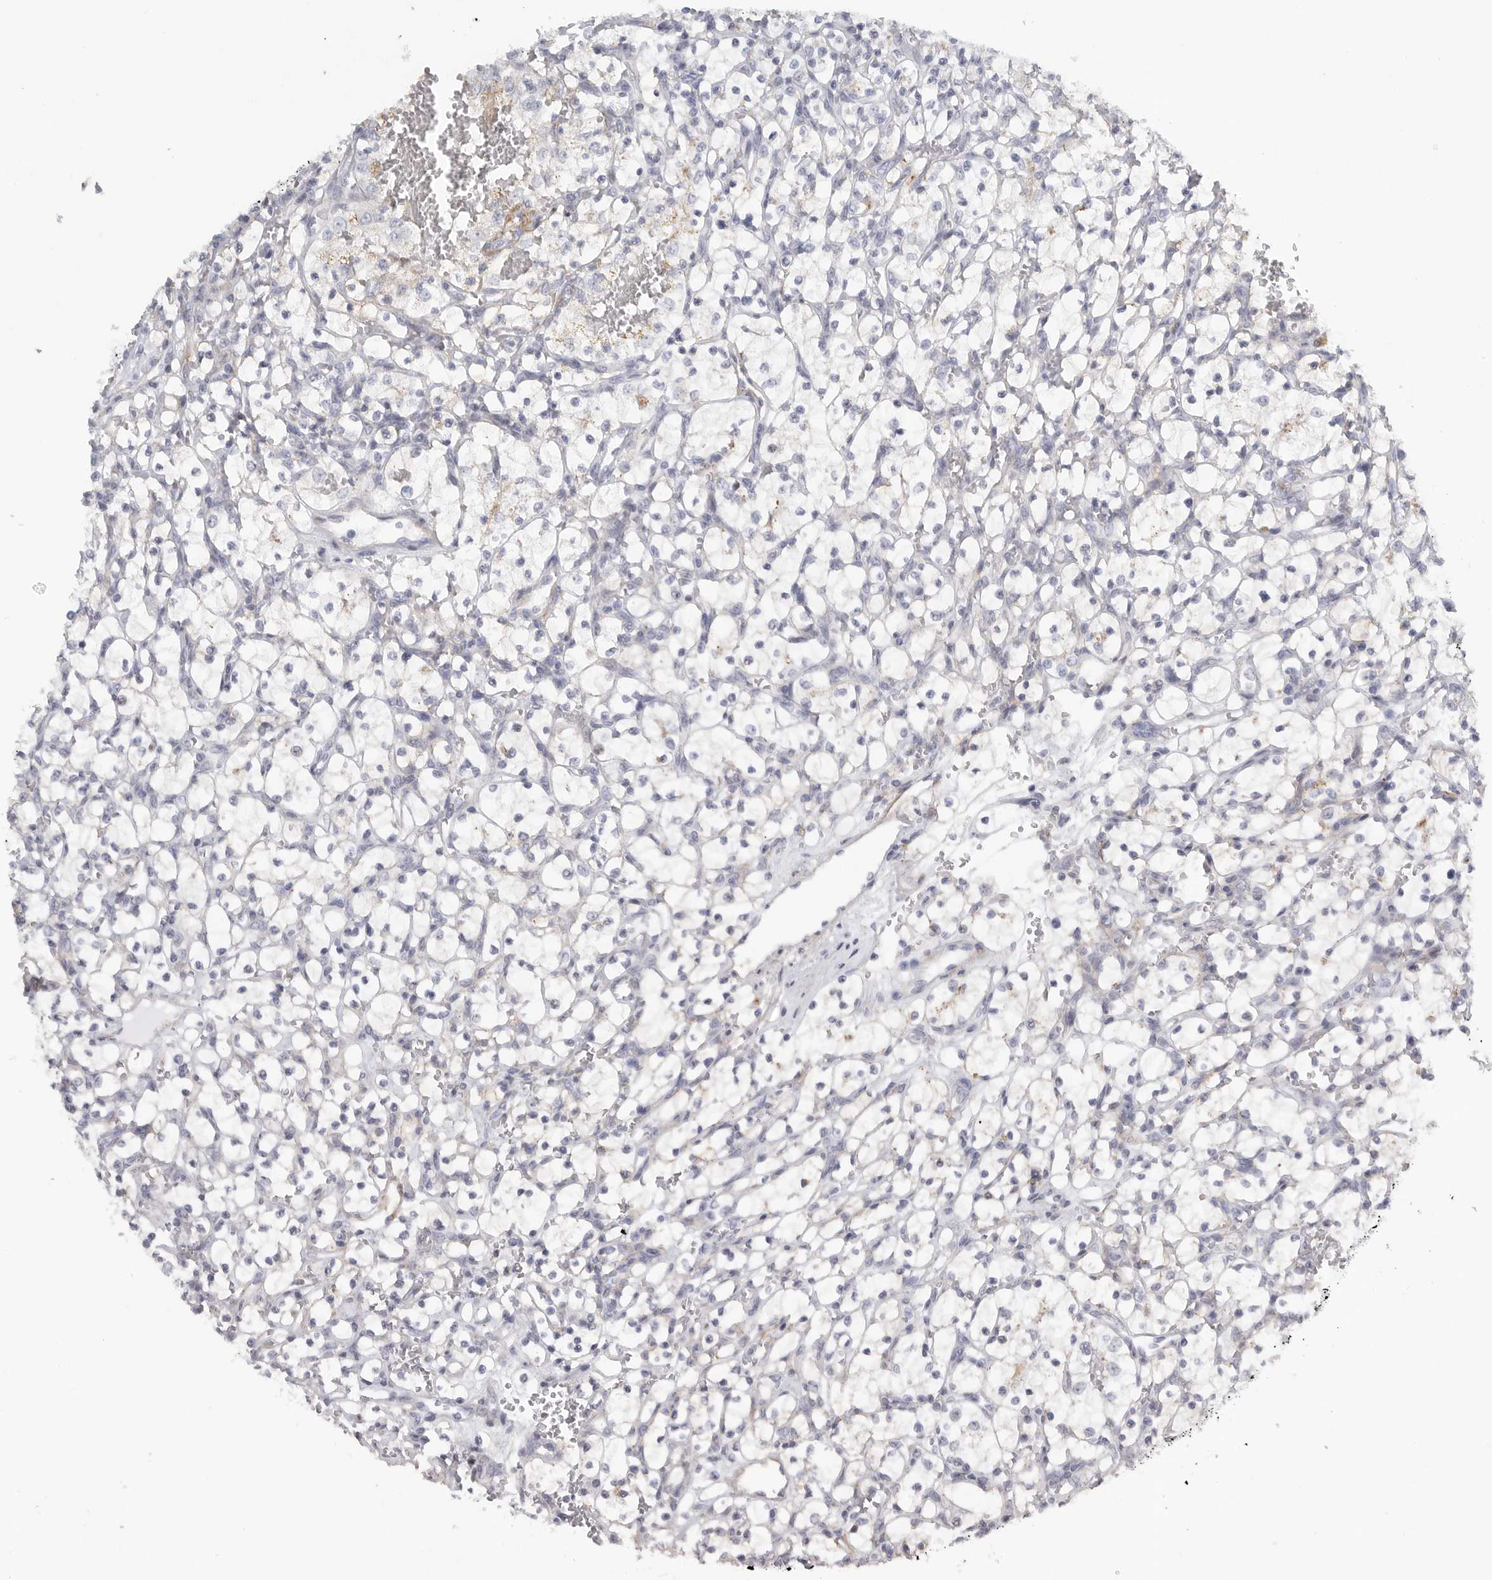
{"staining": {"intensity": "negative", "quantity": "none", "location": "none"}, "tissue": "renal cancer", "cell_type": "Tumor cells", "image_type": "cancer", "snomed": [{"axis": "morphology", "description": "Adenocarcinoma, NOS"}, {"axis": "topography", "description": "Kidney"}], "caption": "This is a histopathology image of immunohistochemistry staining of renal cancer, which shows no expression in tumor cells.", "gene": "TNR", "patient": {"sex": "female", "age": 69}}